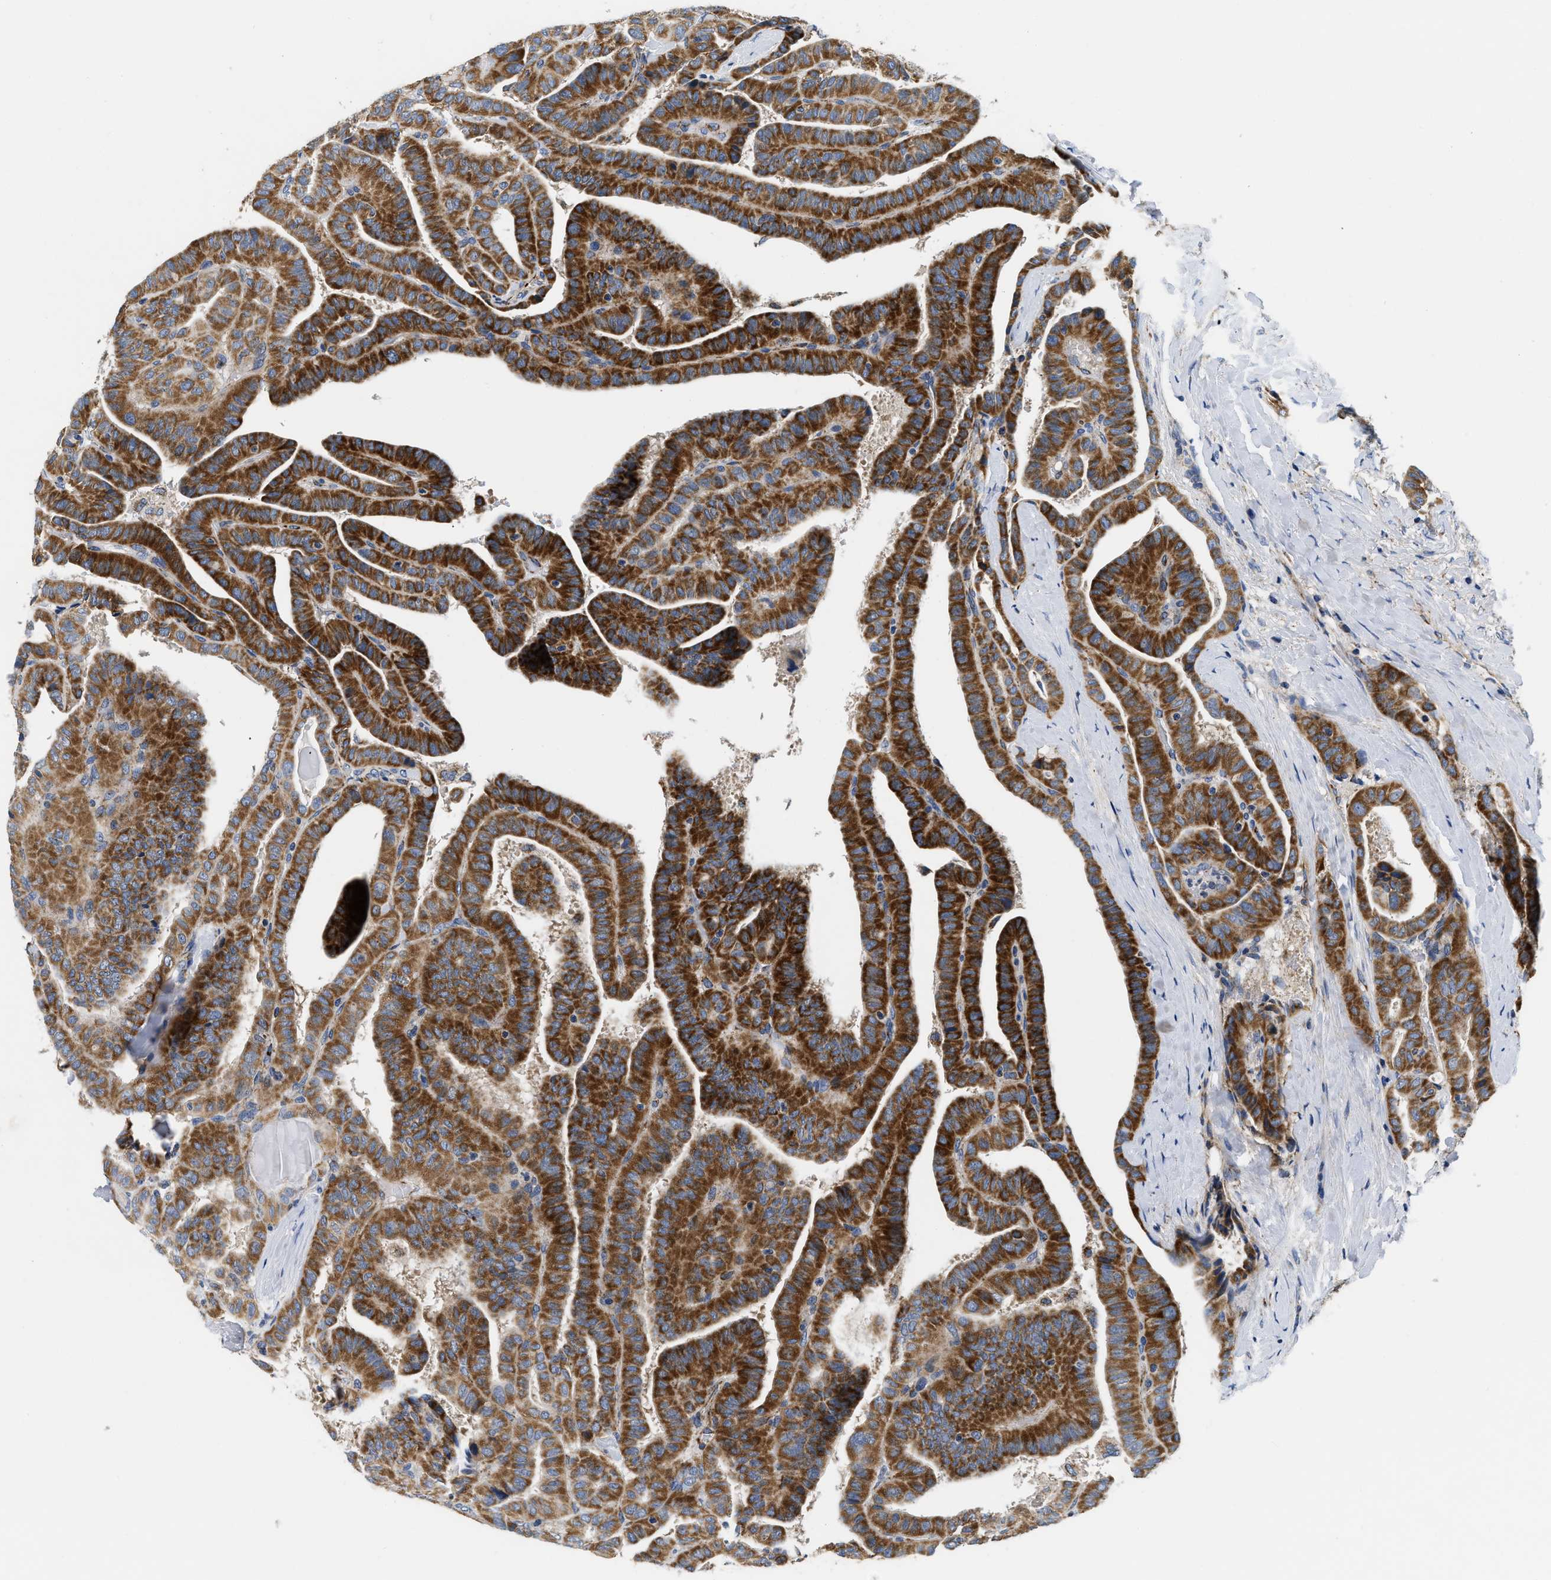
{"staining": {"intensity": "strong", "quantity": ">75%", "location": "cytoplasmic/membranous"}, "tissue": "thyroid cancer", "cell_type": "Tumor cells", "image_type": "cancer", "snomed": [{"axis": "morphology", "description": "Papillary adenocarcinoma, NOS"}, {"axis": "topography", "description": "Thyroid gland"}], "caption": "High-magnification brightfield microscopy of papillary adenocarcinoma (thyroid) stained with DAB (brown) and counterstained with hematoxylin (blue). tumor cells exhibit strong cytoplasmic/membranous expression is appreciated in approximately>75% of cells.", "gene": "PDP1", "patient": {"sex": "male", "age": 77}}